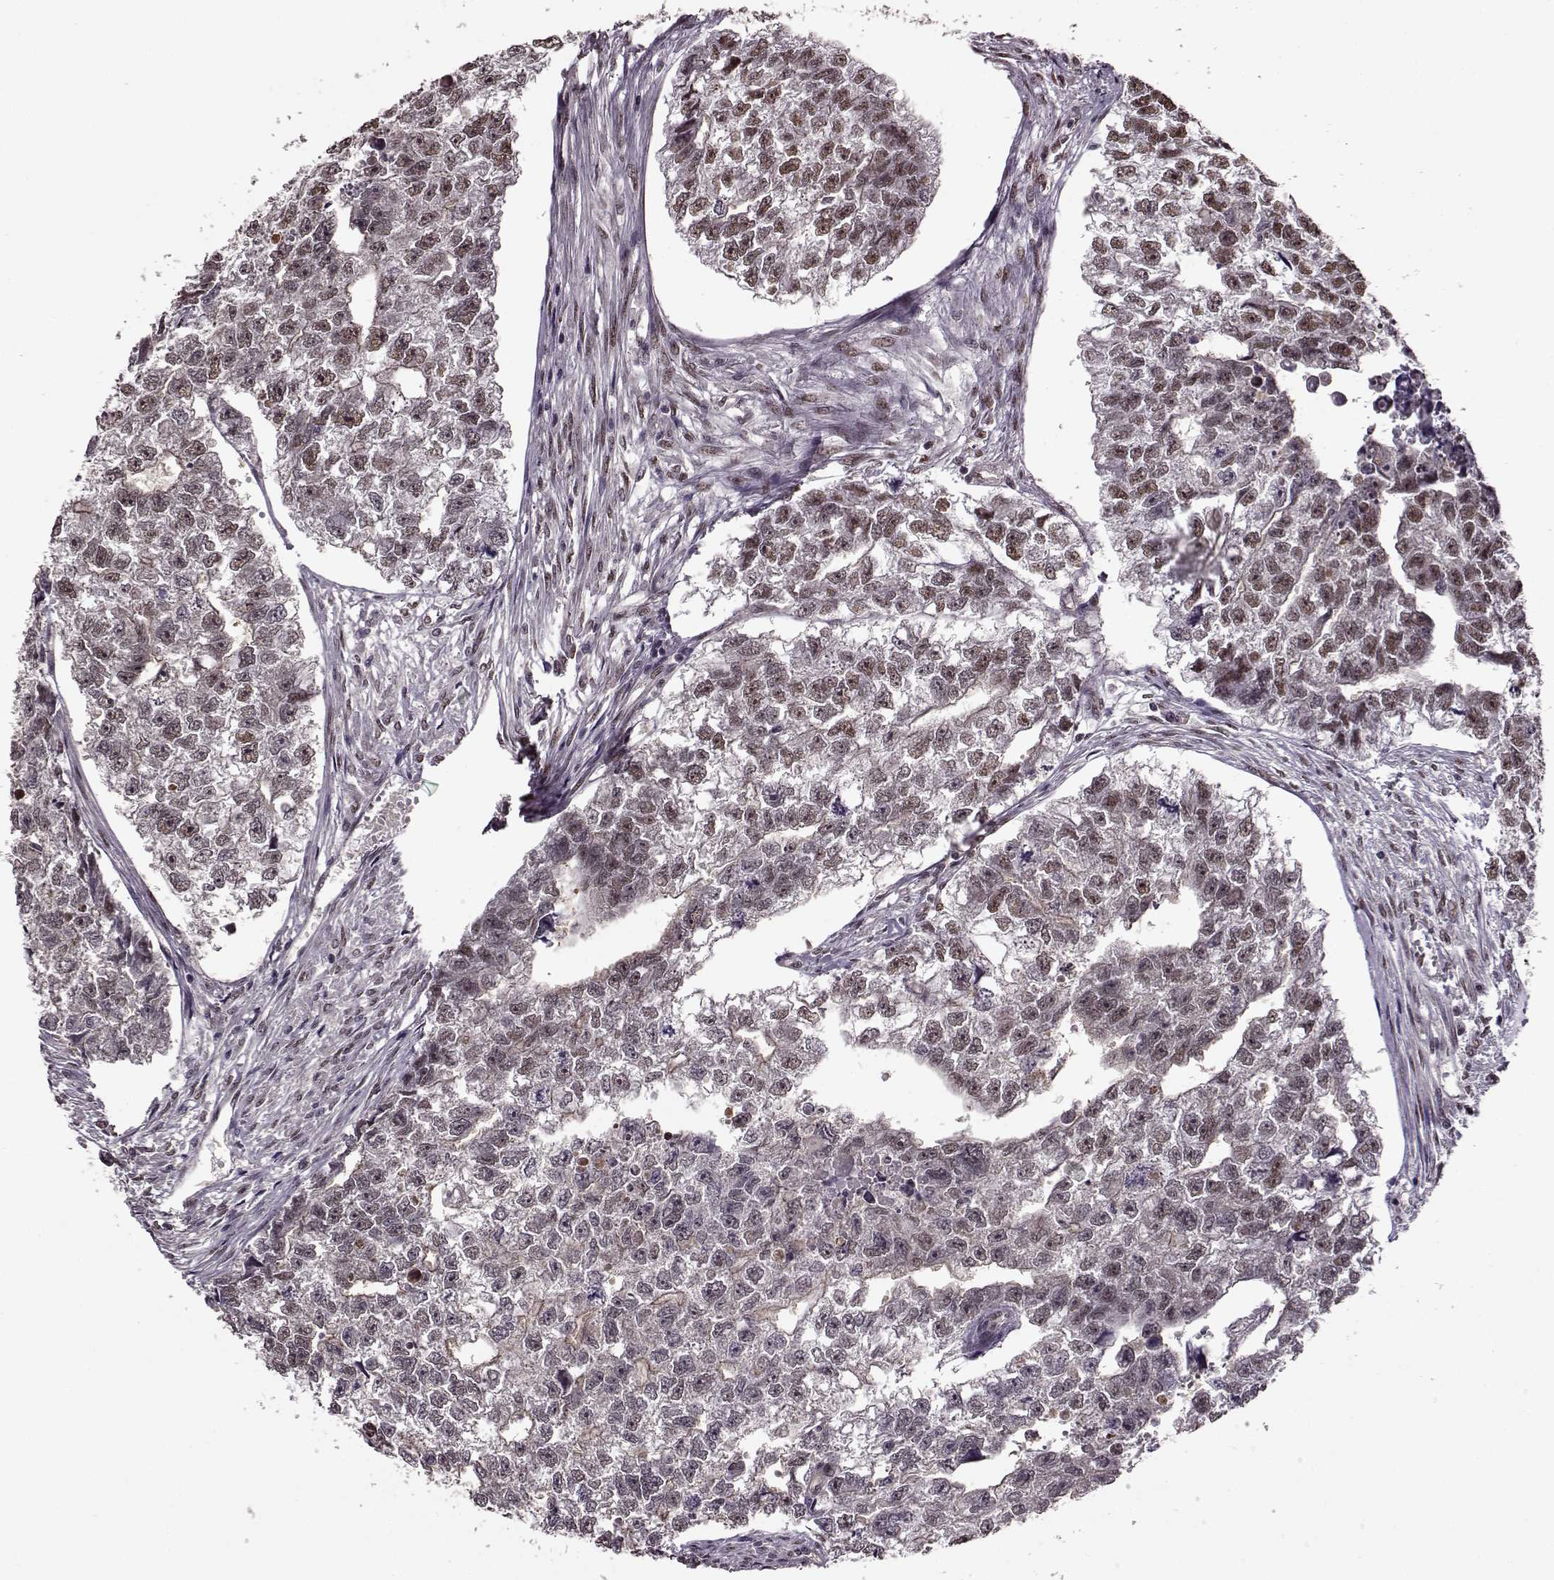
{"staining": {"intensity": "weak", "quantity": "25%-75%", "location": "nuclear"}, "tissue": "testis cancer", "cell_type": "Tumor cells", "image_type": "cancer", "snomed": [{"axis": "morphology", "description": "Carcinoma, Embryonal, NOS"}, {"axis": "morphology", "description": "Teratoma, malignant, NOS"}, {"axis": "topography", "description": "Testis"}], "caption": "Human testis embryonal carcinoma stained for a protein (brown) displays weak nuclear positive expression in approximately 25%-75% of tumor cells.", "gene": "FTO", "patient": {"sex": "male", "age": 44}}